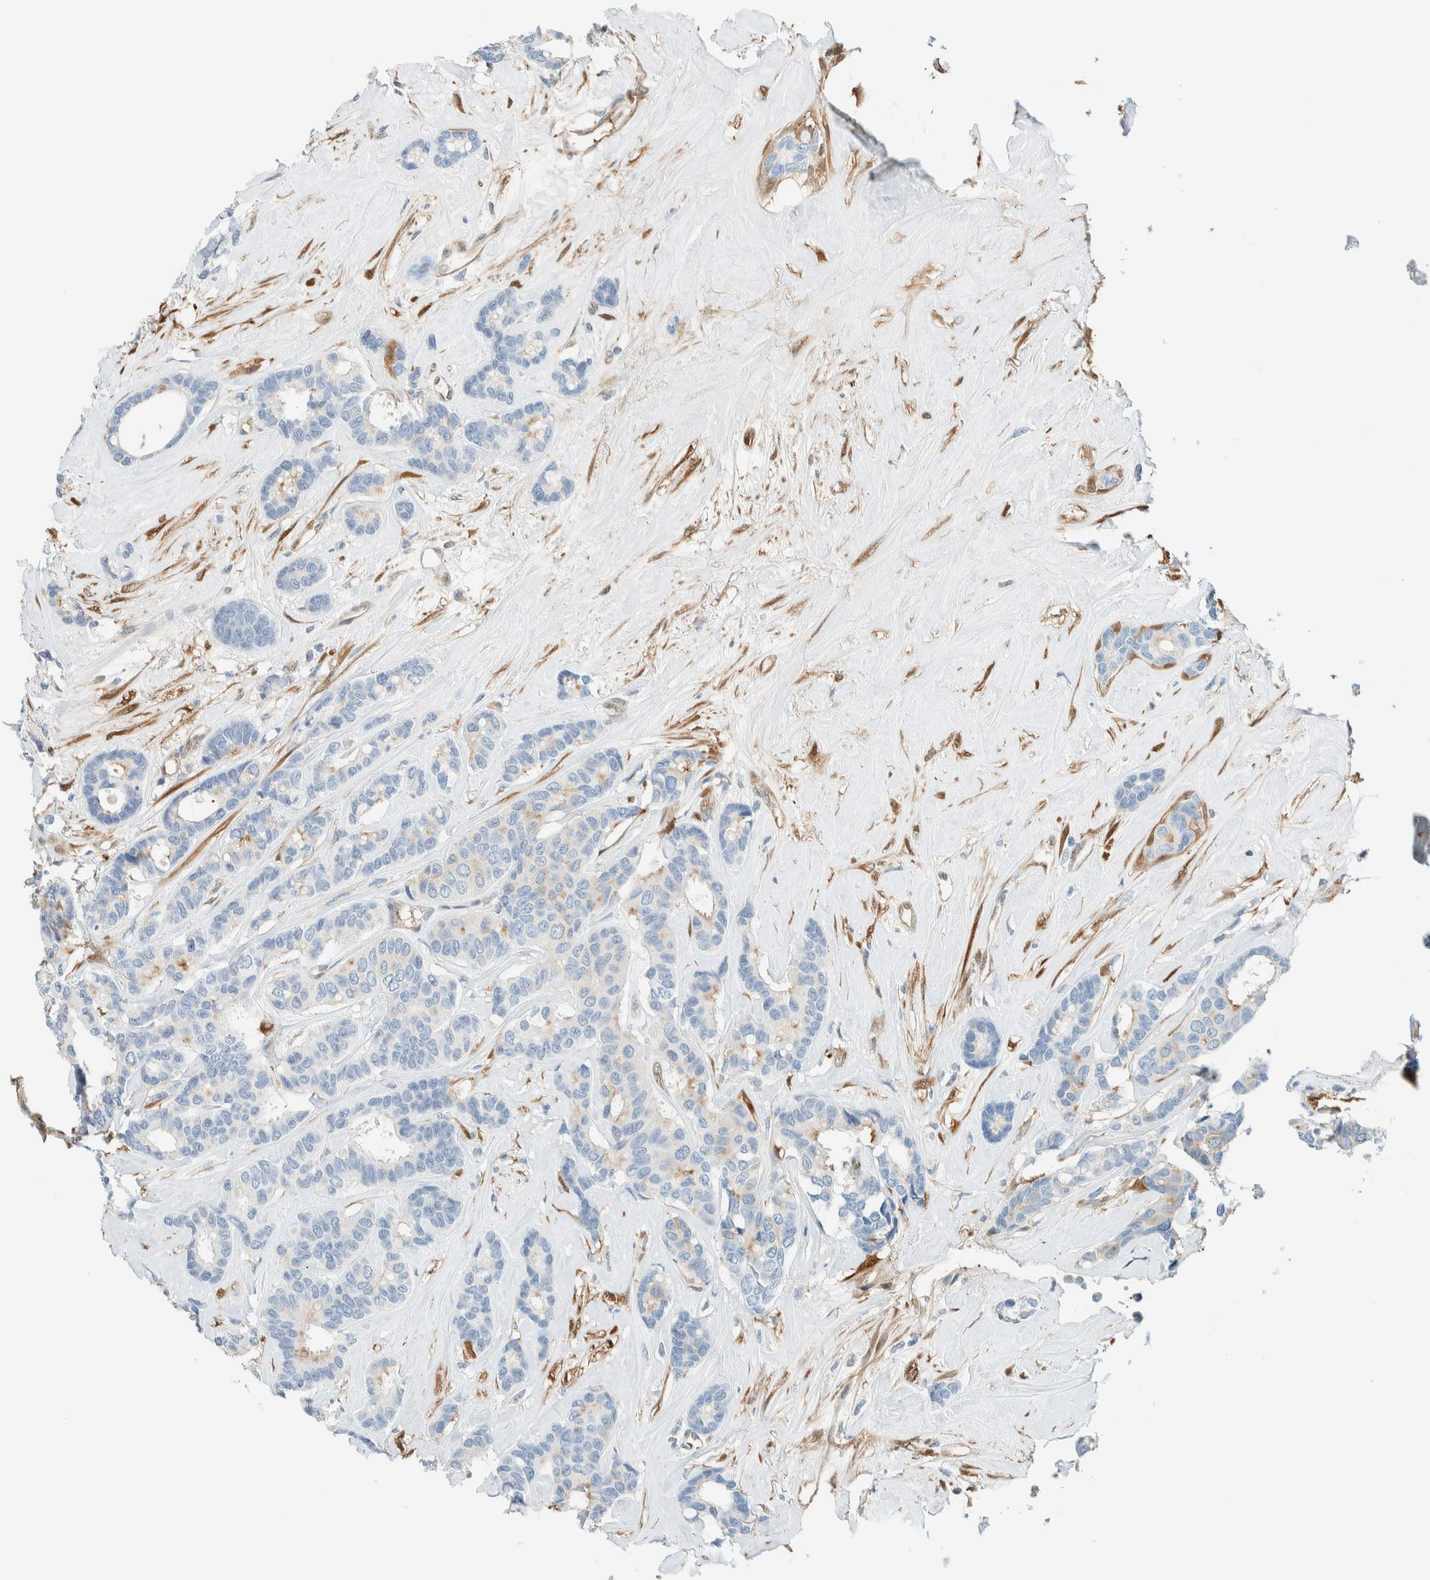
{"staining": {"intensity": "negative", "quantity": "none", "location": "none"}, "tissue": "breast cancer", "cell_type": "Tumor cells", "image_type": "cancer", "snomed": [{"axis": "morphology", "description": "Duct carcinoma"}, {"axis": "topography", "description": "Breast"}], "caption": "IHC of human invasive ductal carcinoma (breast) reveals no expression in tumor cells.", "gene": "NXN", "patient": {"sex": "female", "age": 87}}